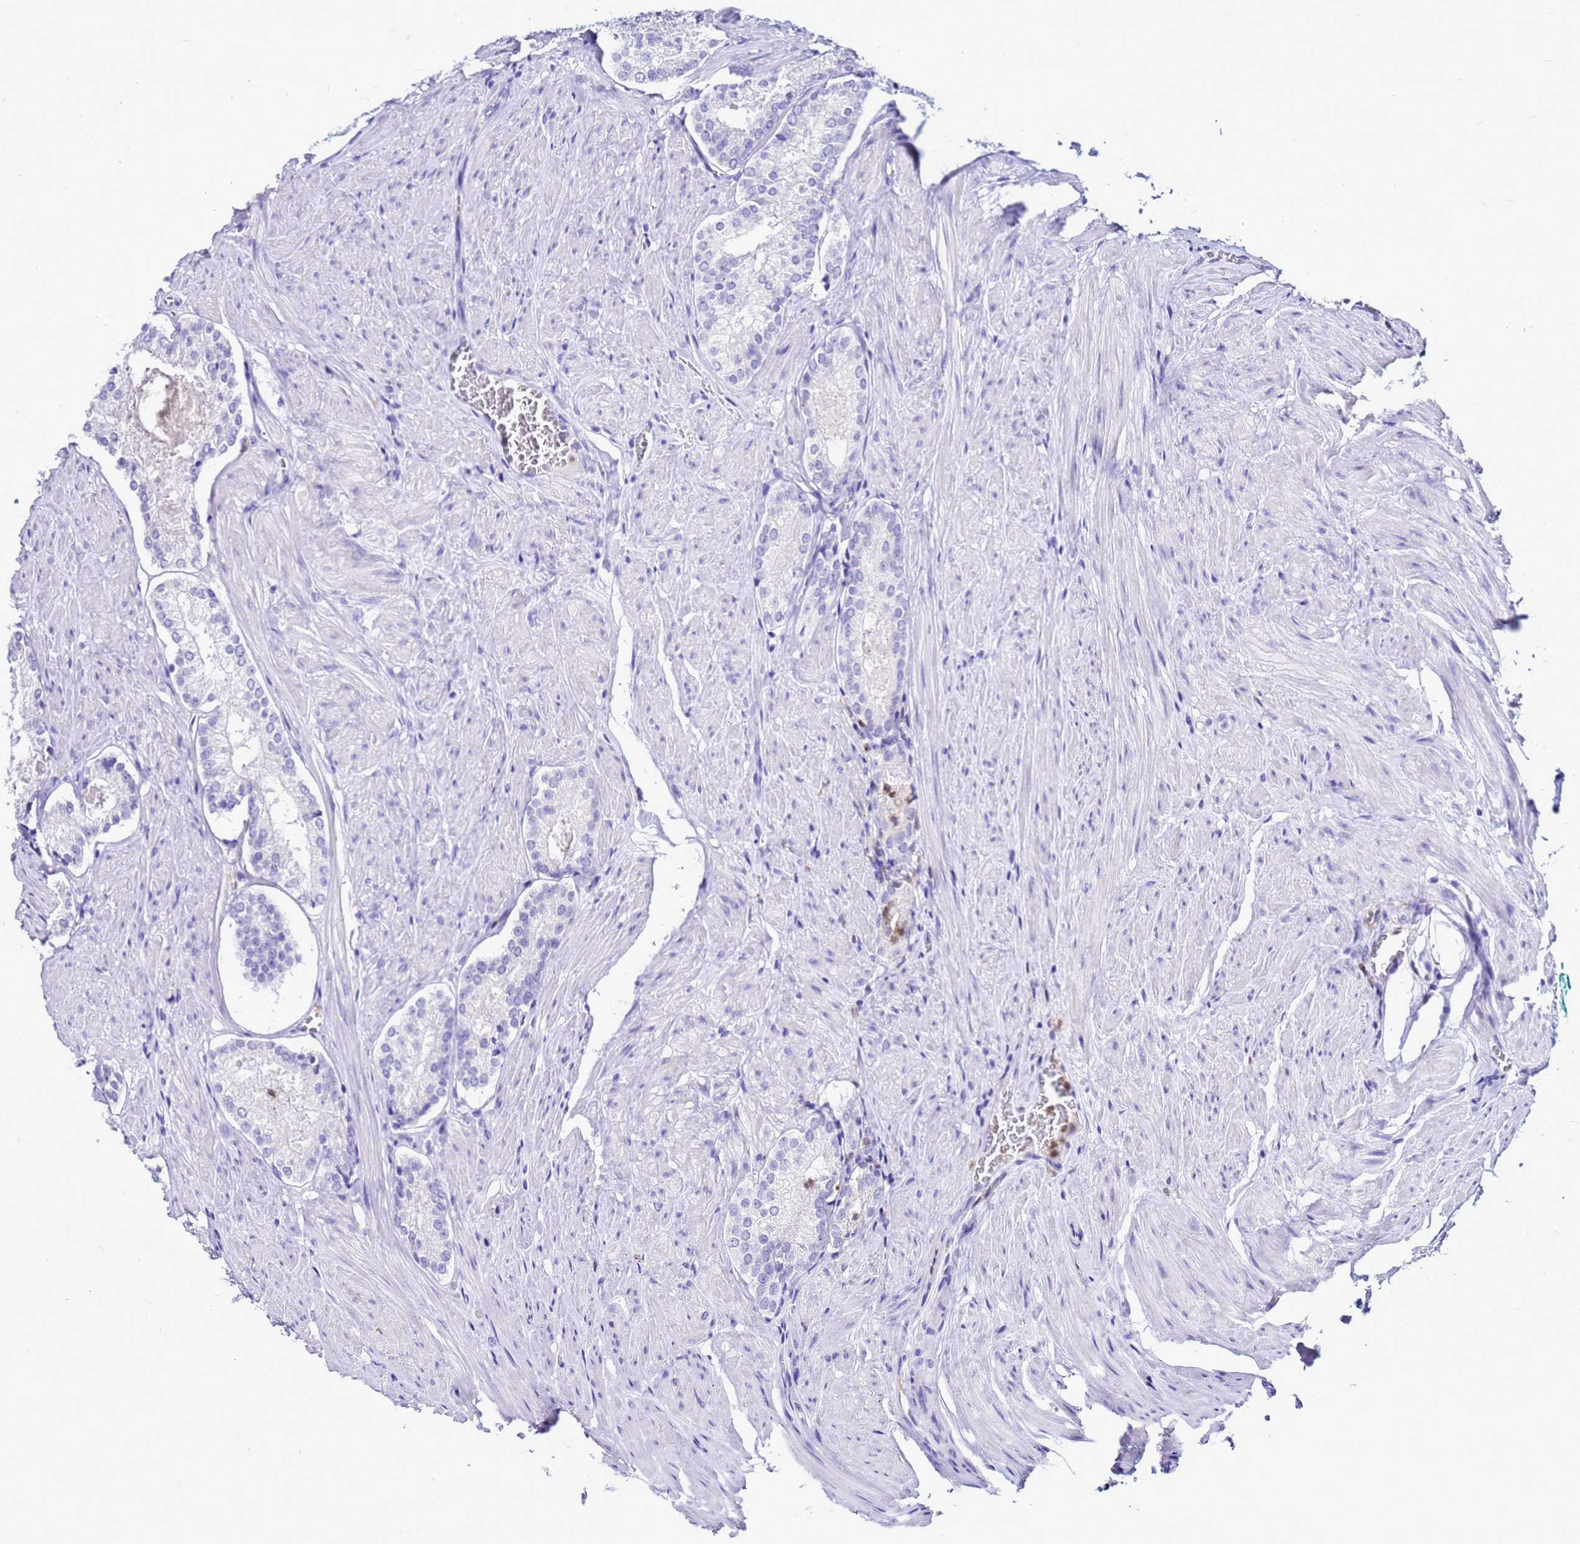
{"staining": {"intensity": "negative", "quantity": "none", "location": "none"}, "tissue": "prostate cancer", "cell_type": "Tumor cells", "image_type": "cancer", "snomed": [{"axis": "morphology", "description": "Adenocarcinoma, Low grade"}, {"axis": "topography", "description": "Prostate"}], "caption": "Immunohistochemistry image of prostate cancer (low-grade adenocarcinoma) stained for a protein (brown), which shows no positivity in tumor cells.", "gene": "CSTA", "patient": {"sex": "male", "age": 54}}